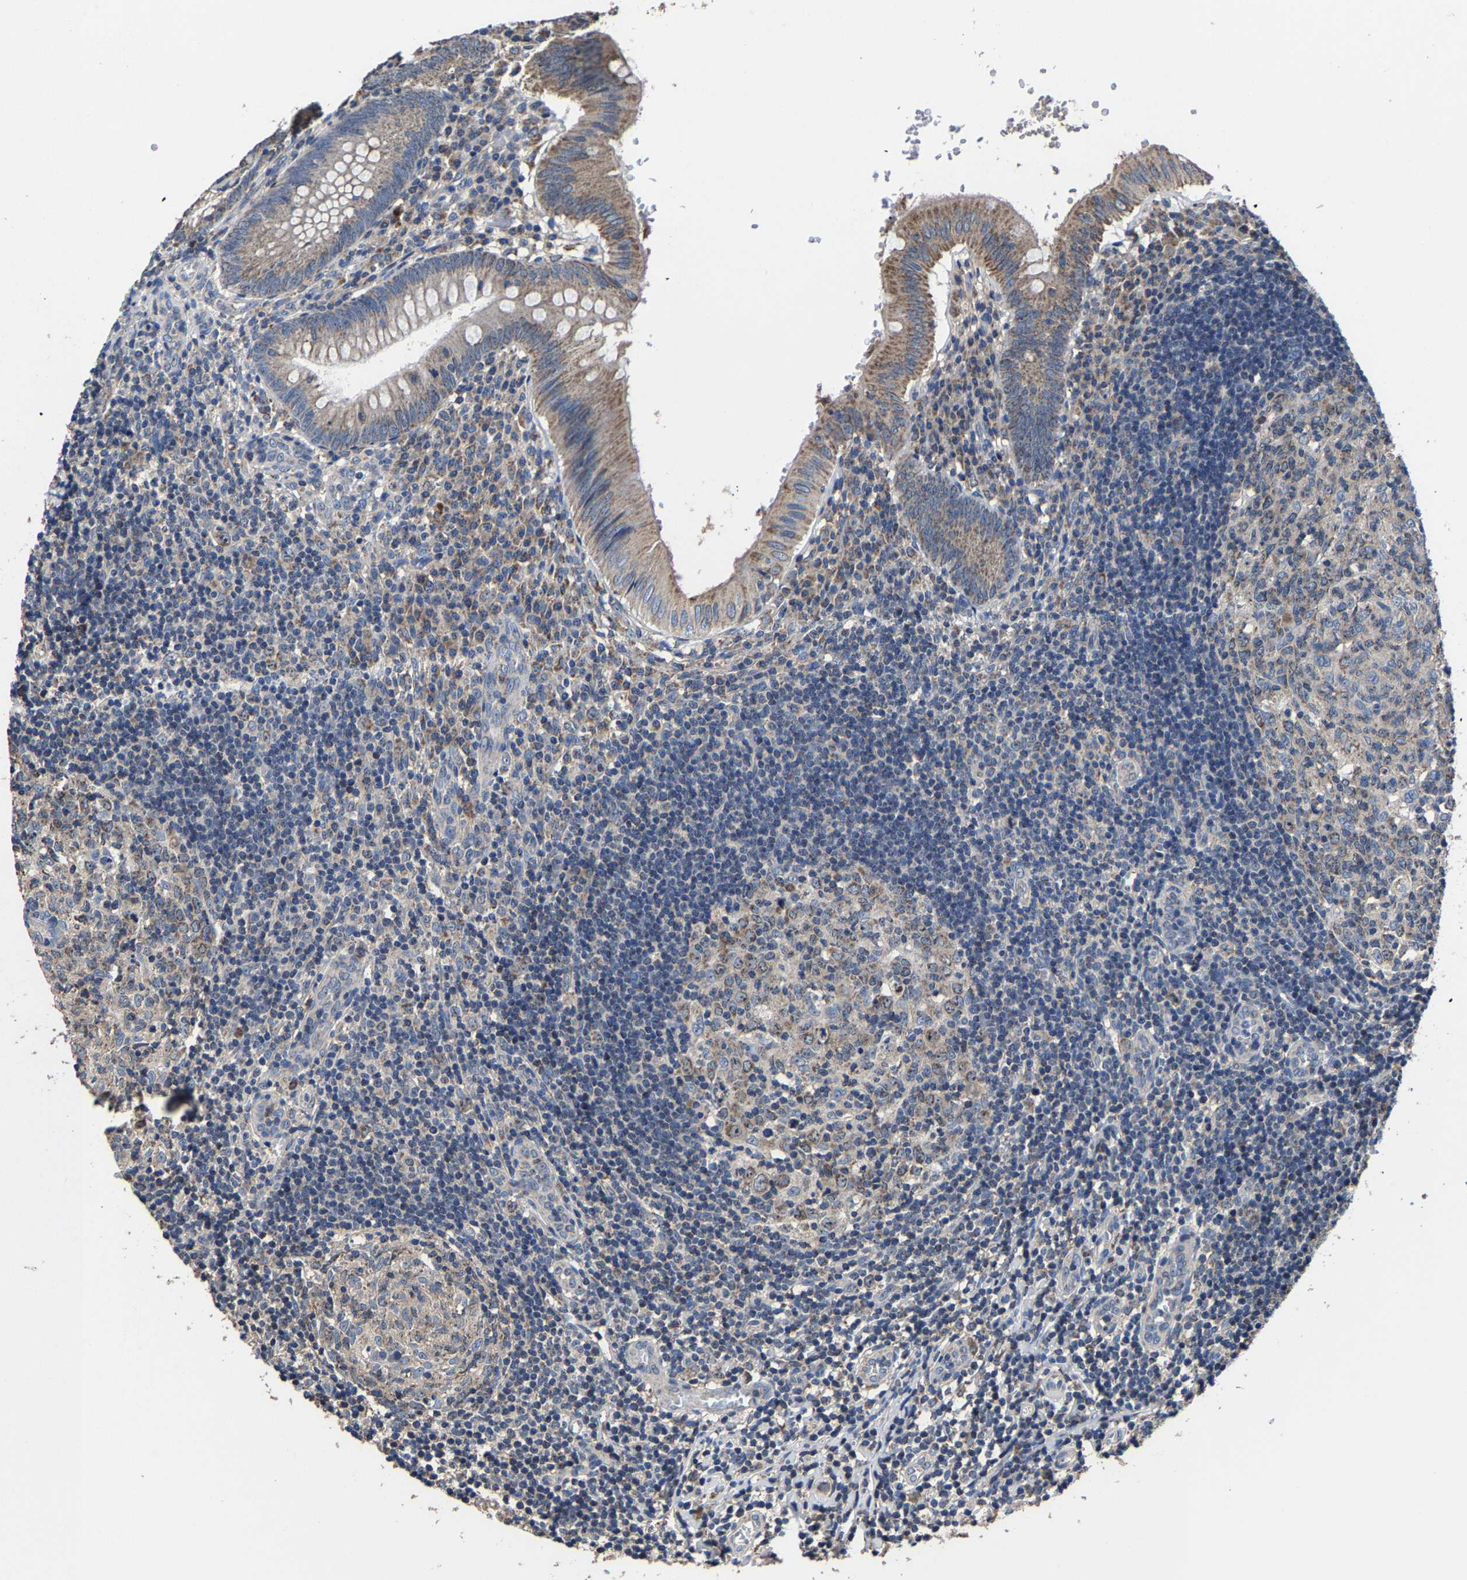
{"staining": {"intensity": "moderate", "quantity": "25%-75%", "location": "cytoplasmic/membranous"}, "tissue": "appendix", "cell_type": "Glandular cells", "image_type": "normal", "snomed": [{"axis": "morphology", "description": "Normal tissue, NOS"}, {"axis": "topography", "description": "Appendix"}], "caption": "Appendix stained with DAB IHC demonstrates medium levels of moderate cytoplasmic/membranous expression in about 25%-75% of glandular cells.", "gene": "ZCCHC7", "patient": {"sex": "male", "age": 8}}